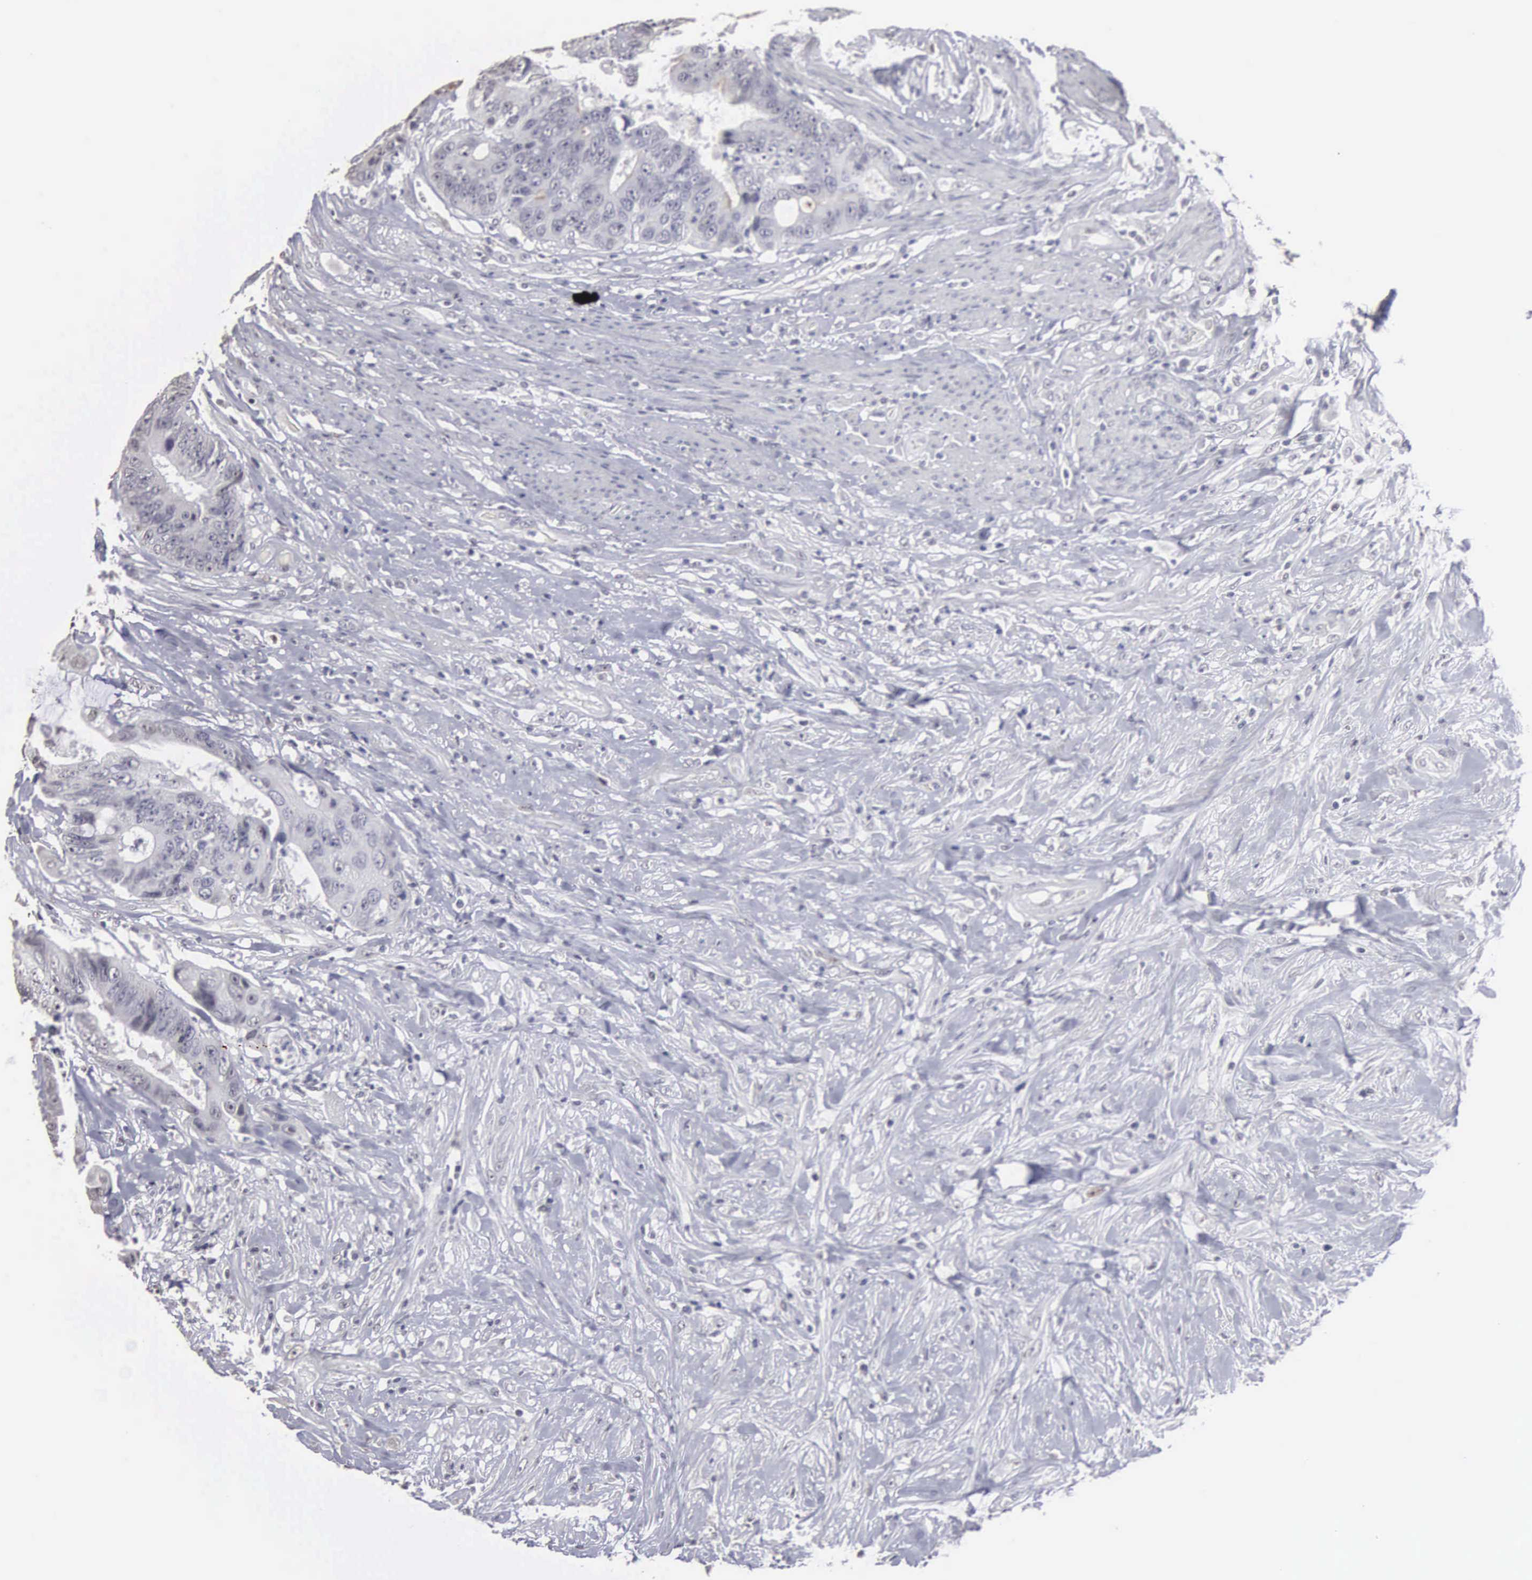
{"staining": {"intensity": "negative", "quantity": "none", "location": "none"}, "tissue": "colorectal cancer", "cell_type": "Tumor cells", "image_type": "cancer", "snomed": [{"axis": "morphology", "description": "Adenocarcinoma, NOS"}, {"axis": "topography", "description": "Rectum"}], "caption": "Immunohistochemistry of colorectal adenocarcinoma shows no positivity in tumor cells.", "gene": "UPB1", "patient": {"sex": "female", "age": 65}}